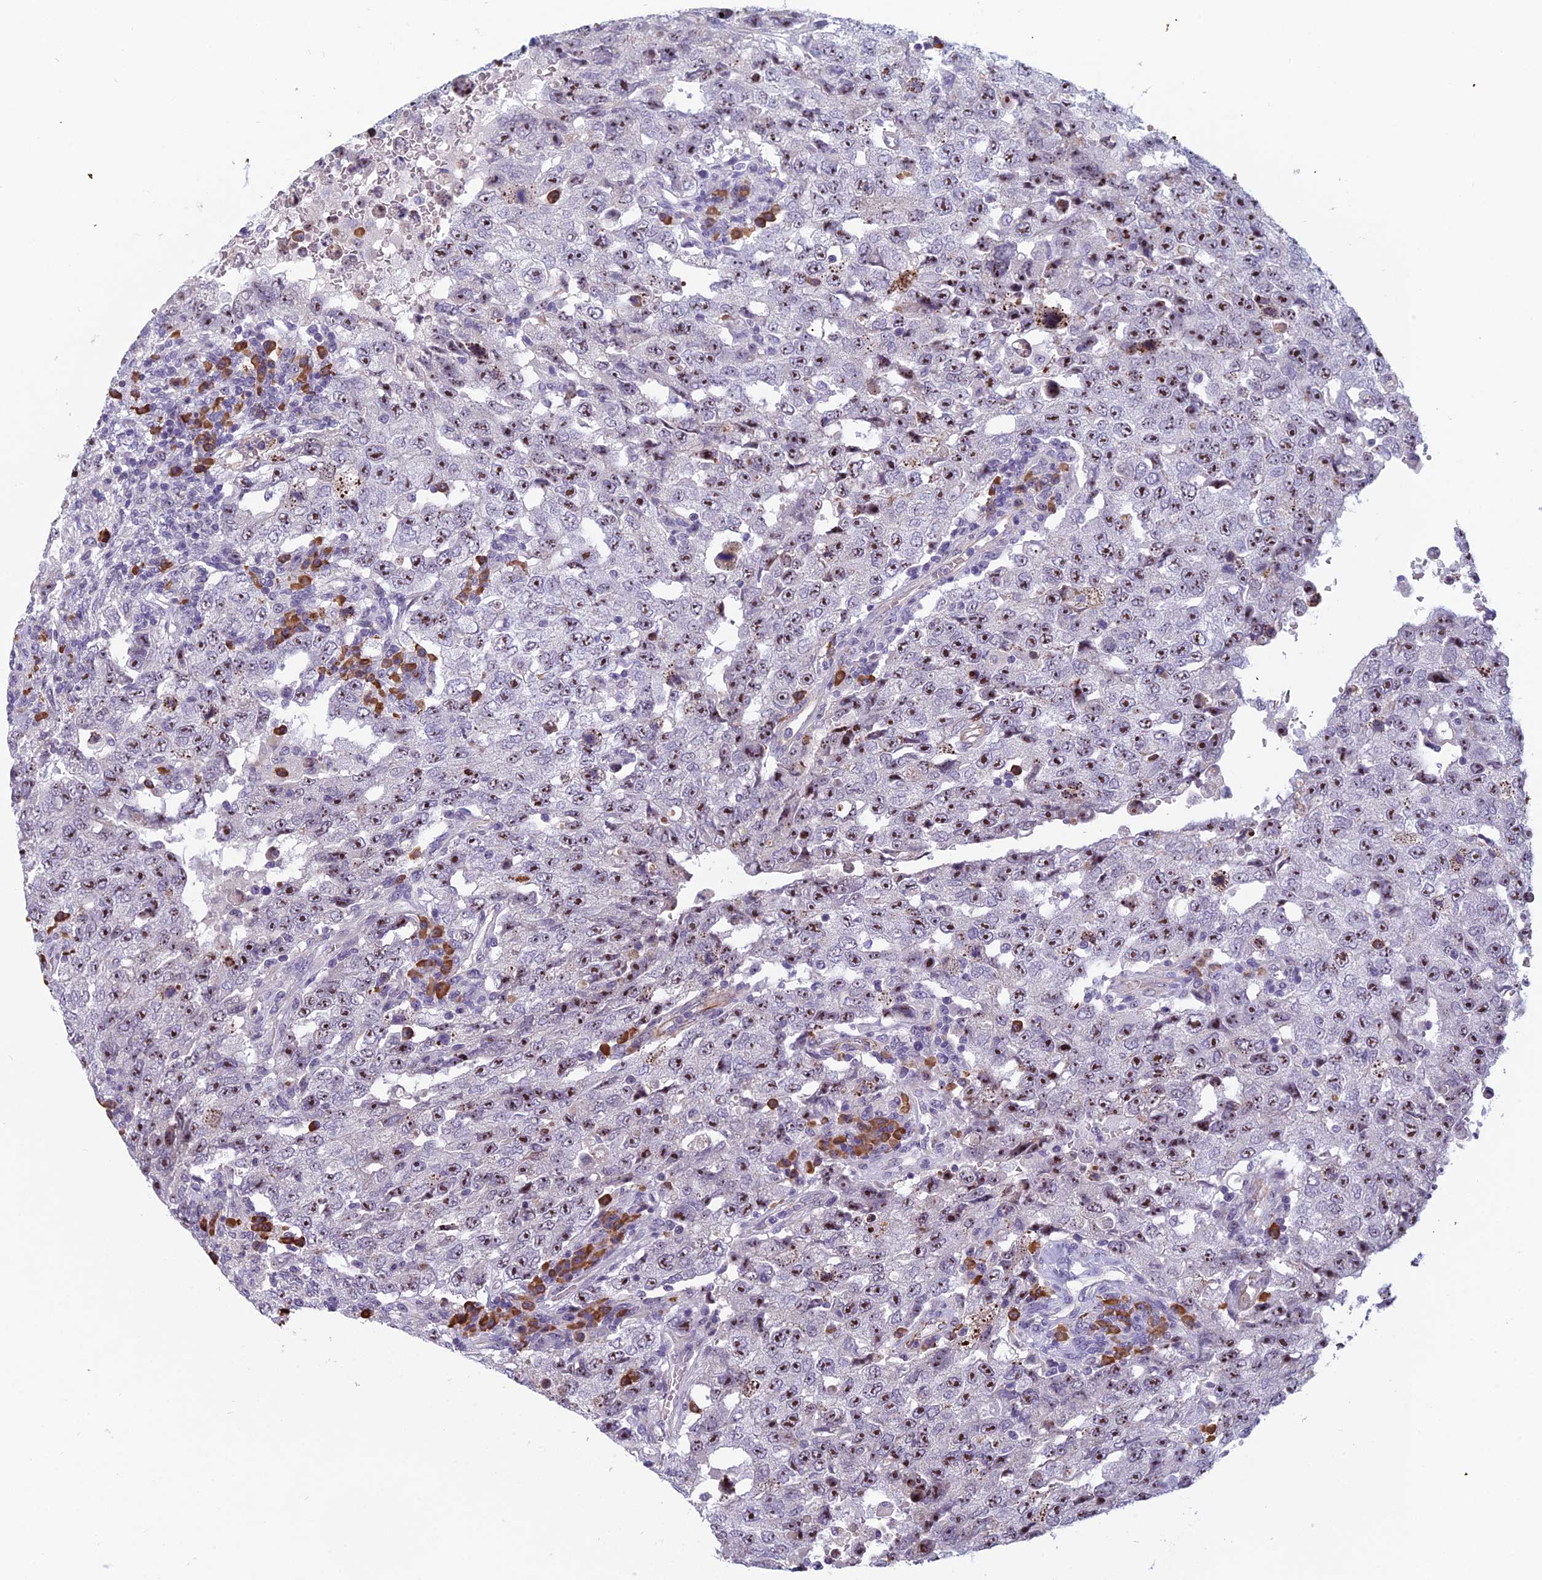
{"staining": {"intensity": "moderate", "quantity": ">75%", "location": "nuclear"}, "tissue": "testis cancer", "cell_type": "Tumor cells", "image_type": "cancer", "snomed": [{"axis": "morphology", "description": "Carcinoma, Embryonal, NOS"}, {"axis": "topography", "description": "Testis"}], "caption": "Tumor cells show medium levels of moderate nuclear expression in approximately >75% of cells in human testis embryonal carcinoma.", "gene": "NOC2L", "patient": {"sex": "male", "age": 26}}